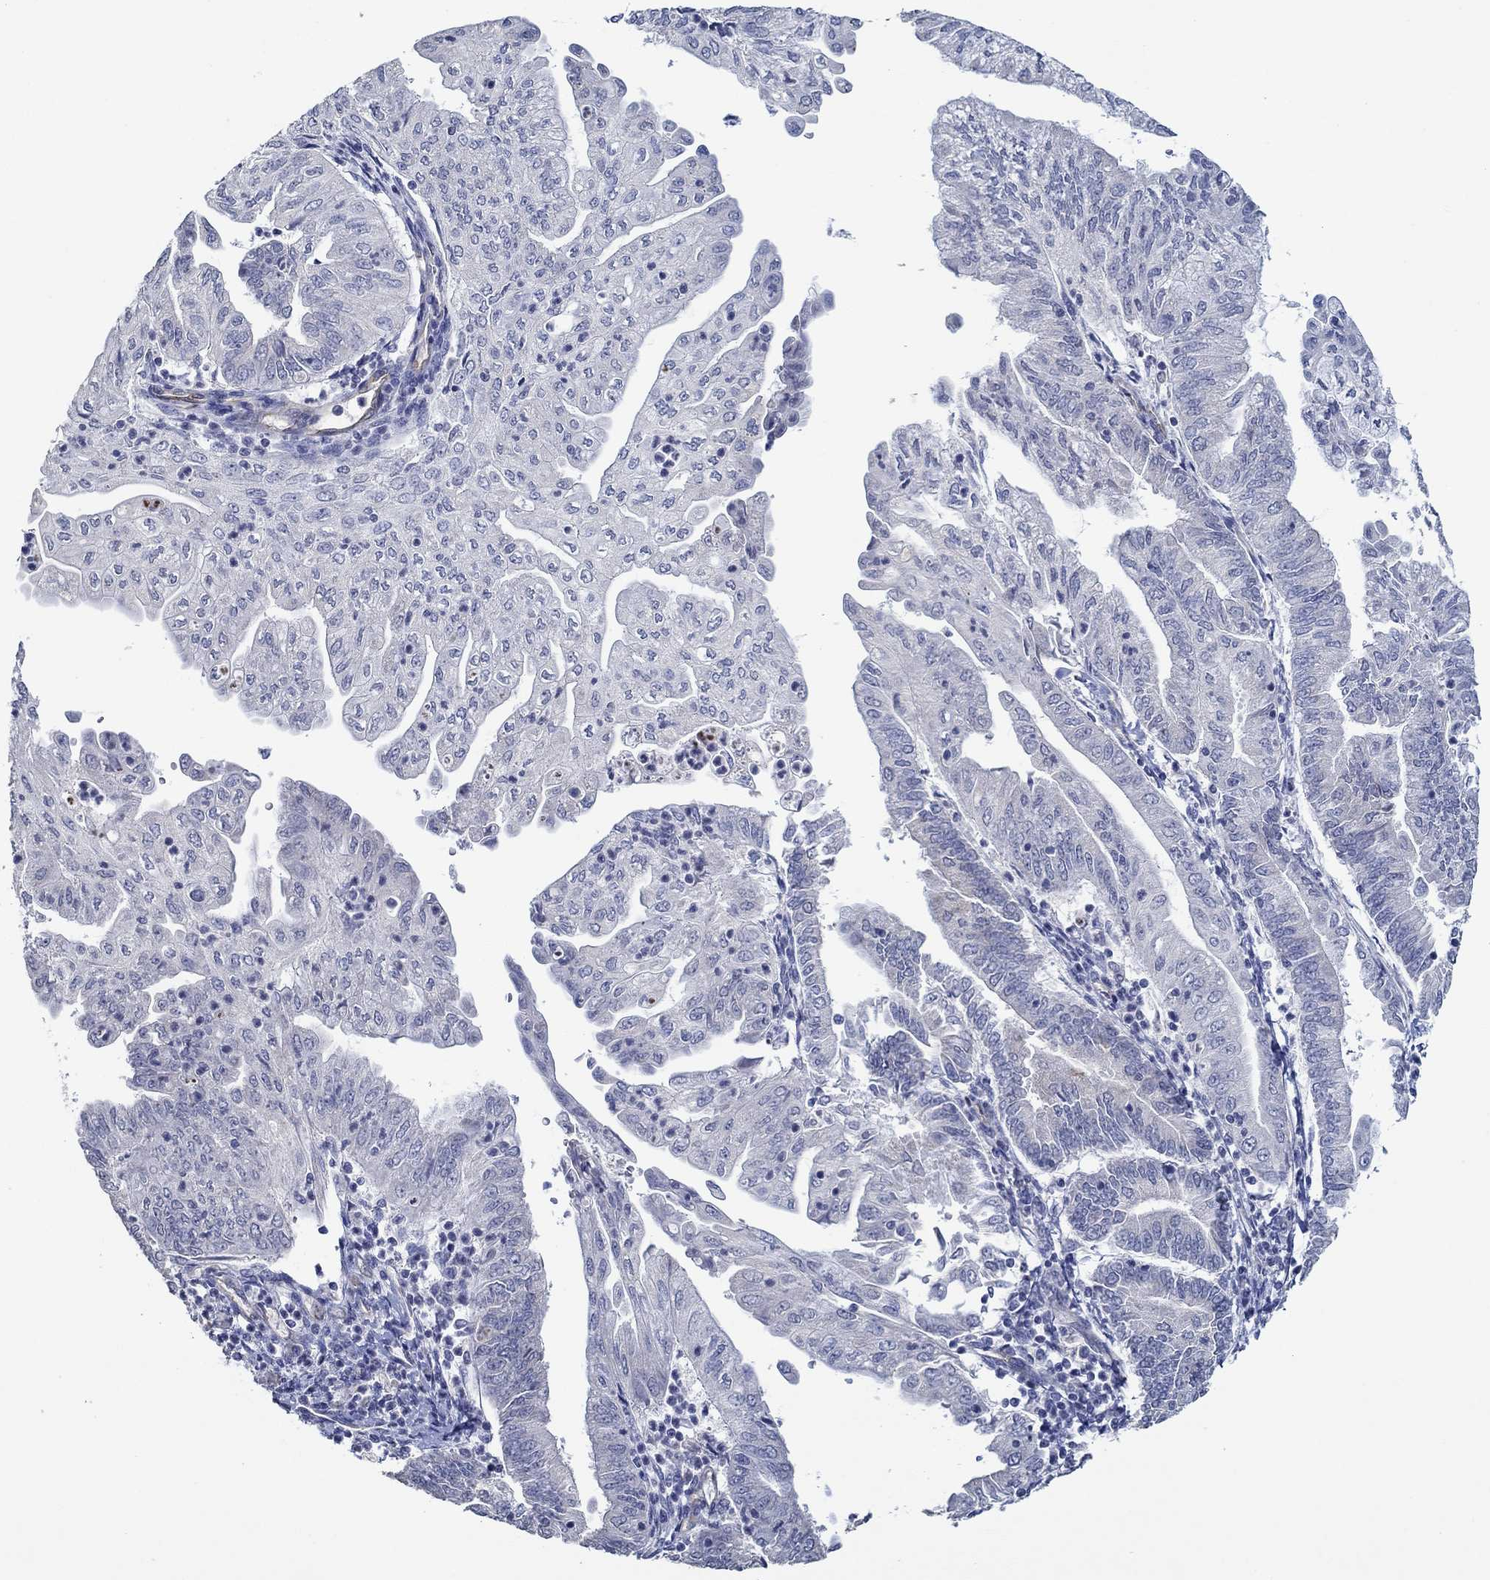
{"staining": {"intensity": "negative", "quantity": "none", "location": "none"}, "tissue": "endometrial cancer", "cell_type": "Tumor cells", "image_type": "cancer", "snomed": [{"axis": "morphology", "description": "Adenocarcinoma, NOS"}, {"axis": "topography", "description": "Endometrium"}], "caption": "IHC image of human endometrial adenocarcinoma stained for a protein (brown), which reveals no expression in tumor cells.", "gene": "GJA5", "patient": {"sex": "female", "age": 55}}